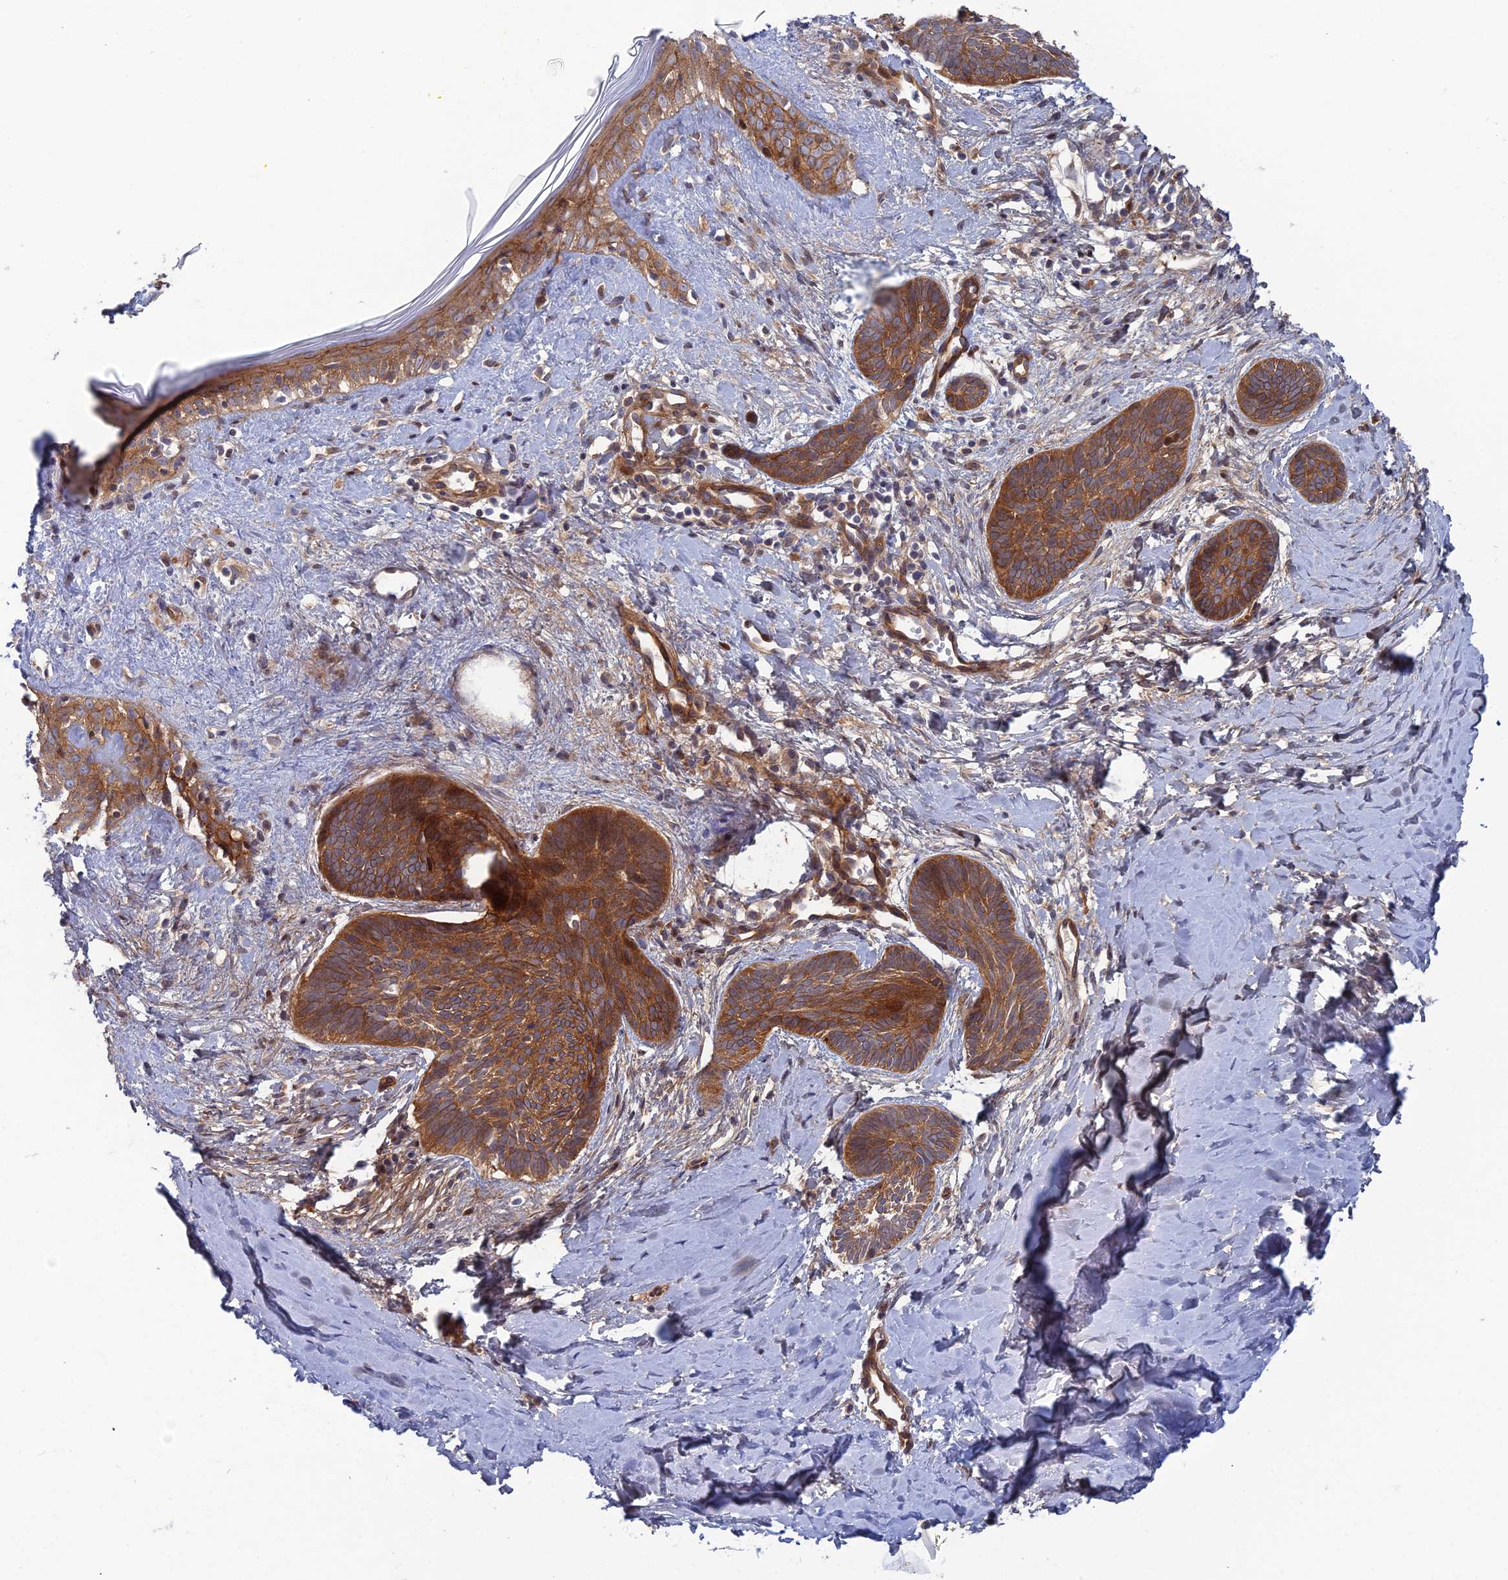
{"staining": {"intensity": "moderate", "quantity": ">75%", "location": "cytoplasmic/membranous"}, "tissue": "skin cancer", "cell_type": "Tumor cells", "image_type": "cancer", "snomed": [{"axis": "morphology", "description": "Basal cell carcinoma"}, {"axis": "topography", "description": "Skin"}], "caption": "Protein staining shows moderate cytoplasmic/membranous positivity in about >75% of tumor cells in skin cancer. The protein of interest is shown in brown color, while the nuclei are stained blue.", "gene": "ABHD1", "patient": {"sex": "female", "age": 81}}